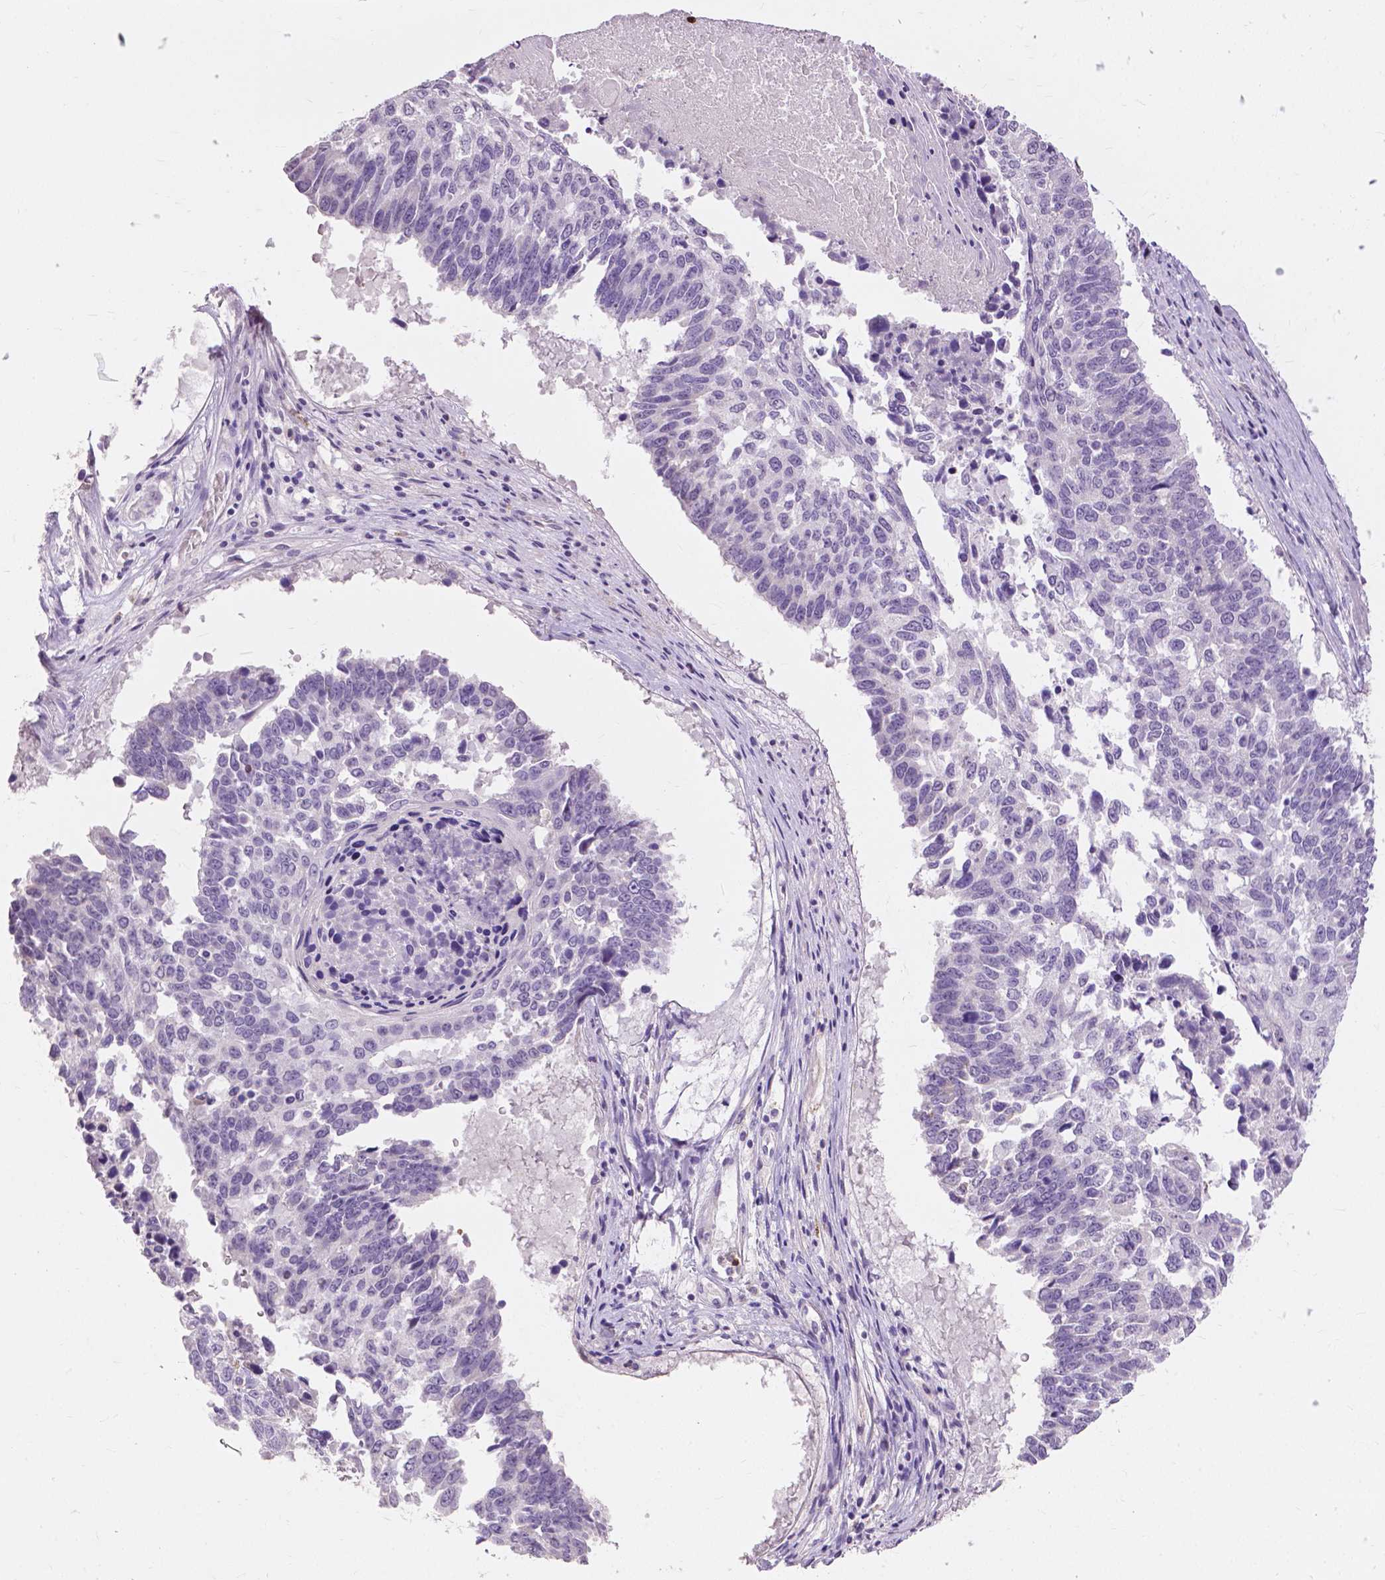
{"staining": {"intensity": "negative", "quantity": "none", "location": "none"}, "tissue": "lung cancer", "cell_type": "Tumor cells", "image_type": "cancer", "snomed": [{"axis": "morphology", "description": "Squamous cell carcinoma, NOS"}, {"axis": "topography", "description": "Lung"}], "caption": "Immunohistochemistry (IHC) histopathology image of neoplastic tissue: lung cancer (squamous cell carcinoma) stained with DAB (3,3'-diaminobenzidine) exhibits no significant protein expression in tumor cells.", "gene": "CXCR2", "patient": {"sex": "male", "age": 73}}